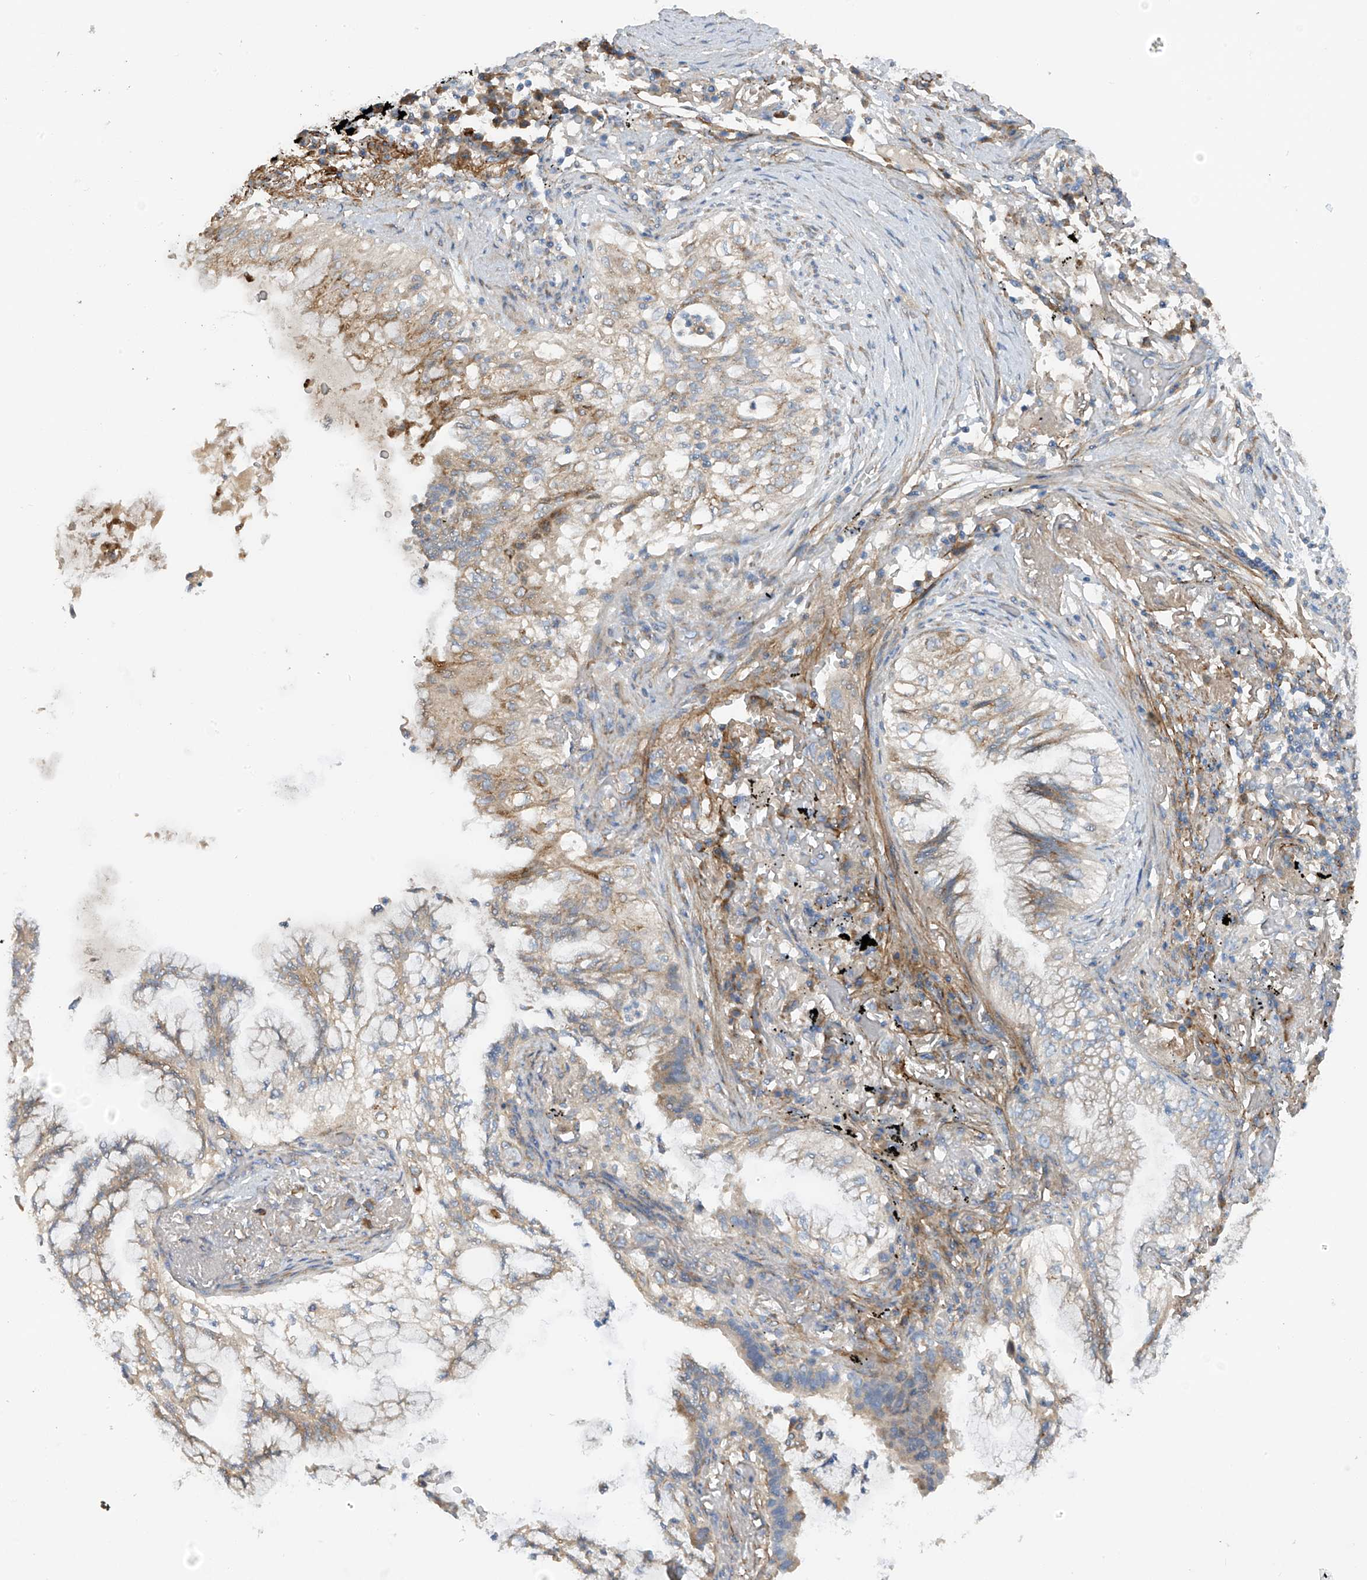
{"staining": {"intensity": "negative", "quantity": "none", "location": "none"}, "tissue": "lung cancer", "cell_type": "Tumor cells", "image_type": "cancer", "snomed": [{"axis": "morphology", "description": "Adenocarcinoma, NOS"}, {"axis": "topography", "description": "Lung"}], "caption": "A histopathology image of lung cancer (adenocarcinoma) stained for a protein displays no brown staining in tumor cells.", "gene": "GALNTL6", "patient": {"sex": "female", "age": 70}}